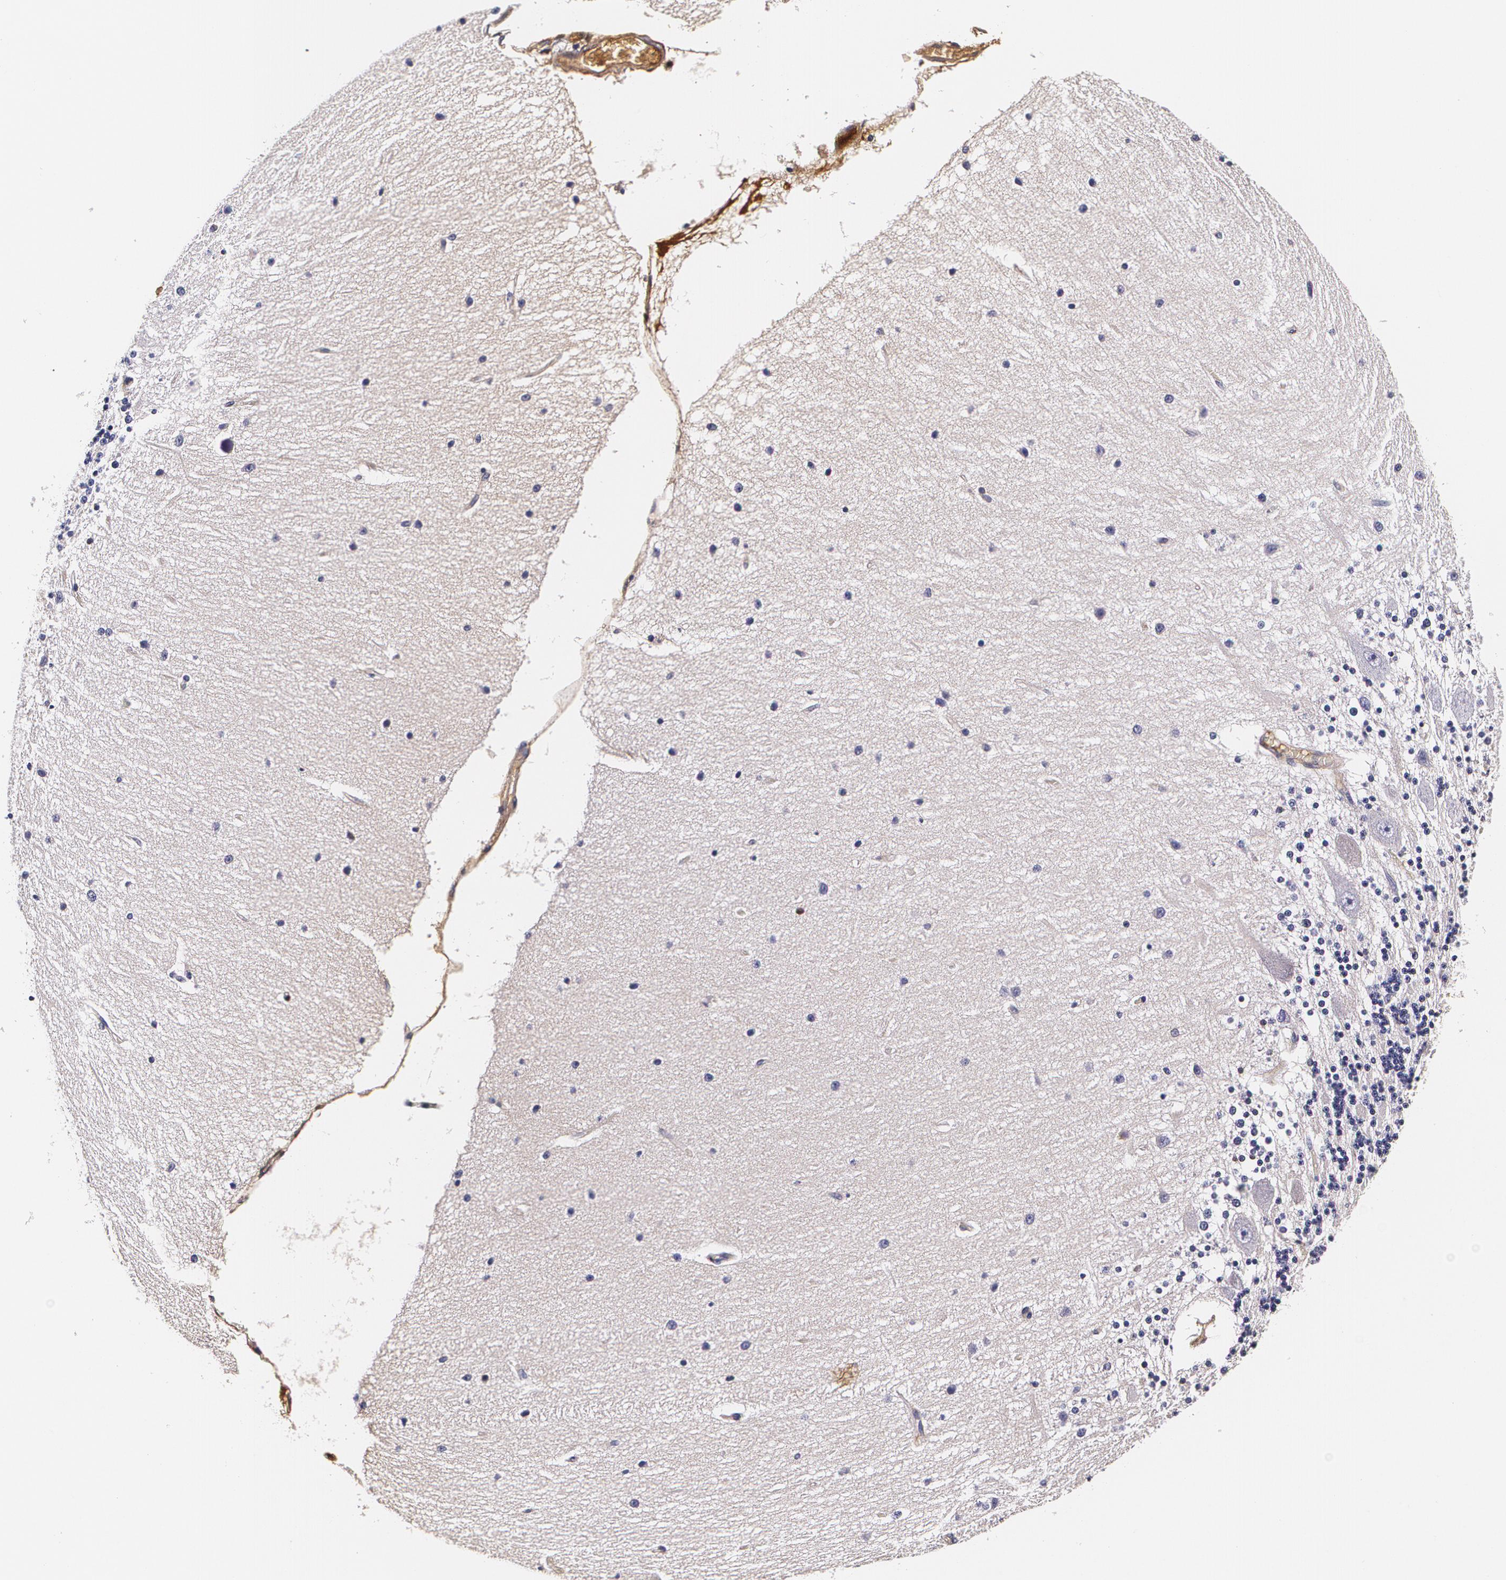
{"staining": {"intensity": "negative", "quantity": "none", "location": "none"}, "tissue": "cerebellum", "cell_type": "Cells in granular layer", "image_type": "normal", "snomed": [{"axis": "morphology", "description": "Normal tissue, NOS"}, {"axis": "topography", "description": "Cerebellum"}], "caption": "Immunohistochemical staining of normal cerebellum displays no significant expression in cells in granular layer.", "gene": "TTR", "patient": {"sex": "female", "age": 54}}